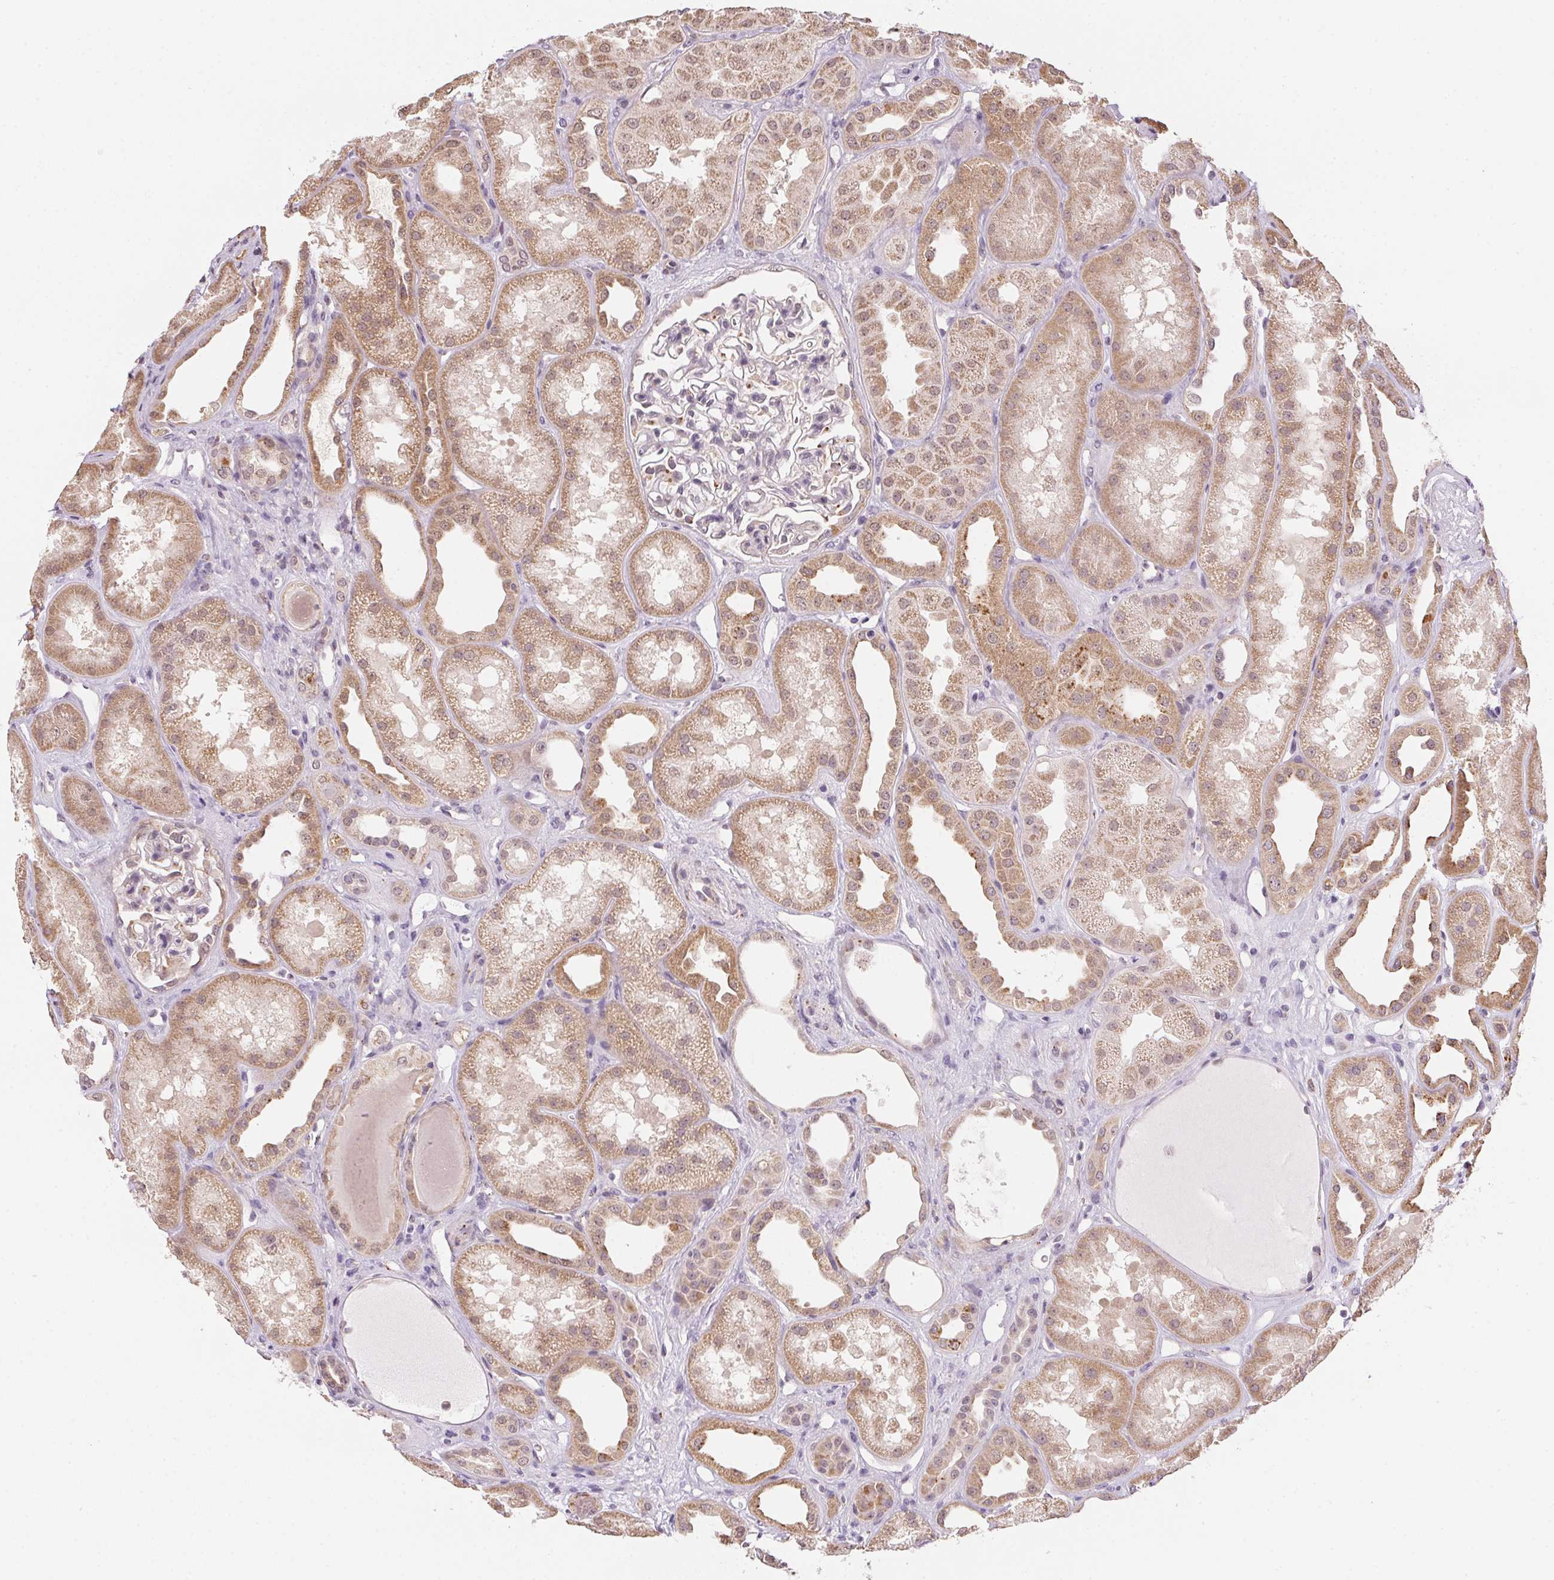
{"staining": {"intensity": "negative", "quantity": "none", "location": "none"}, "tissue": "kidney", "cell_type": "Cells in glomeruli", "image_type": "normal", "snomed": [{"axis": "morphology", "description": "Normal tissue, NOS"}, {"axis": "topography", "description": "Kidney"}], "caption": "Immunohistochemistry (IHC) of unremarkable kidney displays no staining in cells in glomeruli. The staining is performed using DAB (3,3'-diaminobenzidine) brown chromogen with nuclei counter-stained in using hematoxylin.", "gene": "METTL13", "patient": {"sex": "male", "age": 61}}